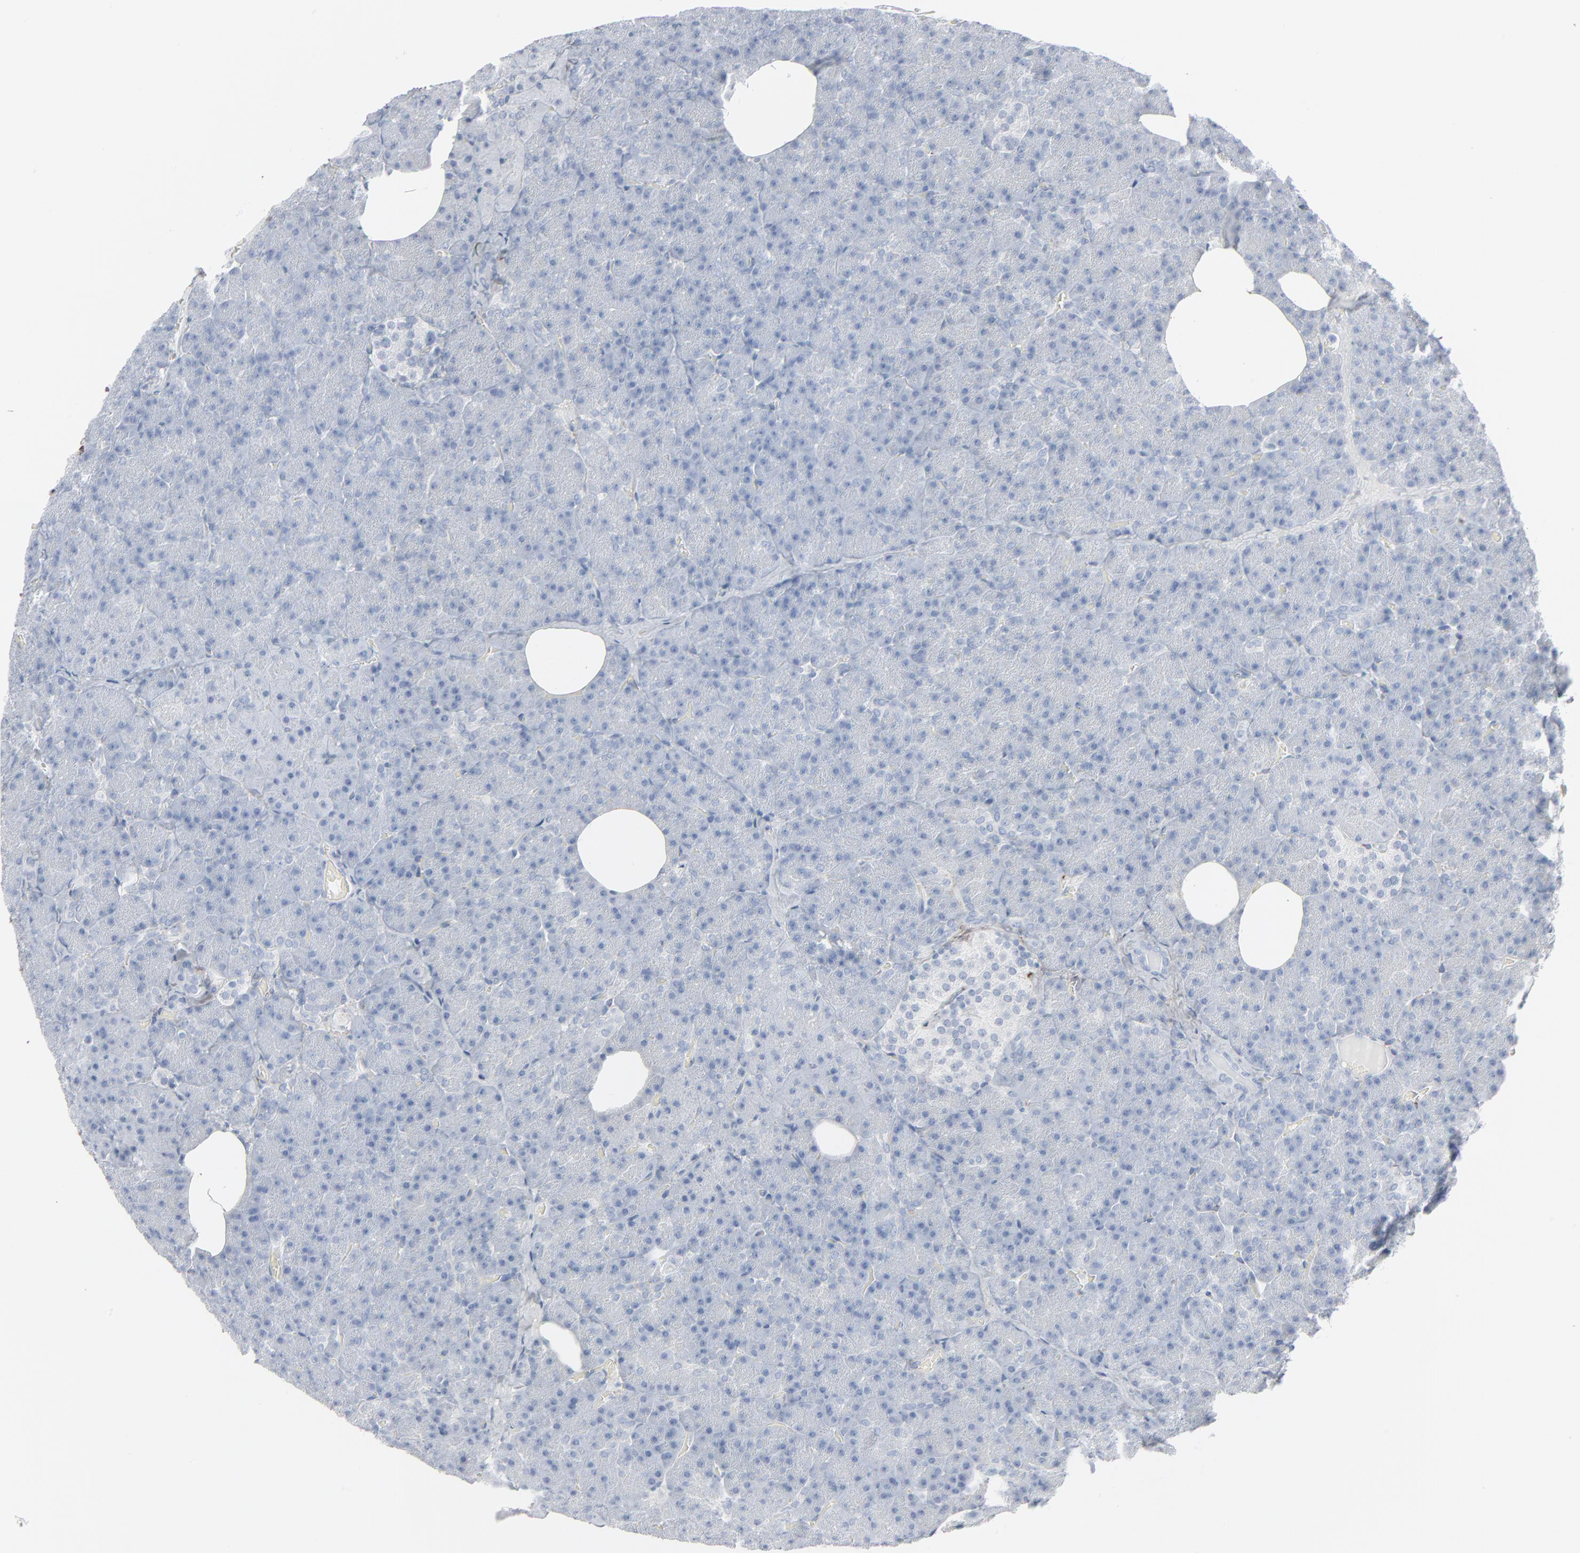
{"staining": {"intensity": "negative", "quantity": "none", "location": "none"}, "tissue": "pancreas", "cell_type": "Exocrine glandular cells", "image_type": "normal", "snomed": [{"axis": "morphology", "description": "Normal tissue, NOS"}, {"axis": "topography", "description": "Pancreas"}], "caption": "Immunohistochemistry micrograph of normal pancreas stained for a protein (brown), which displays no expression in exocrine glandular cells.", "gene": "BGN", "patient": {"sex": "female", "age": 35}}